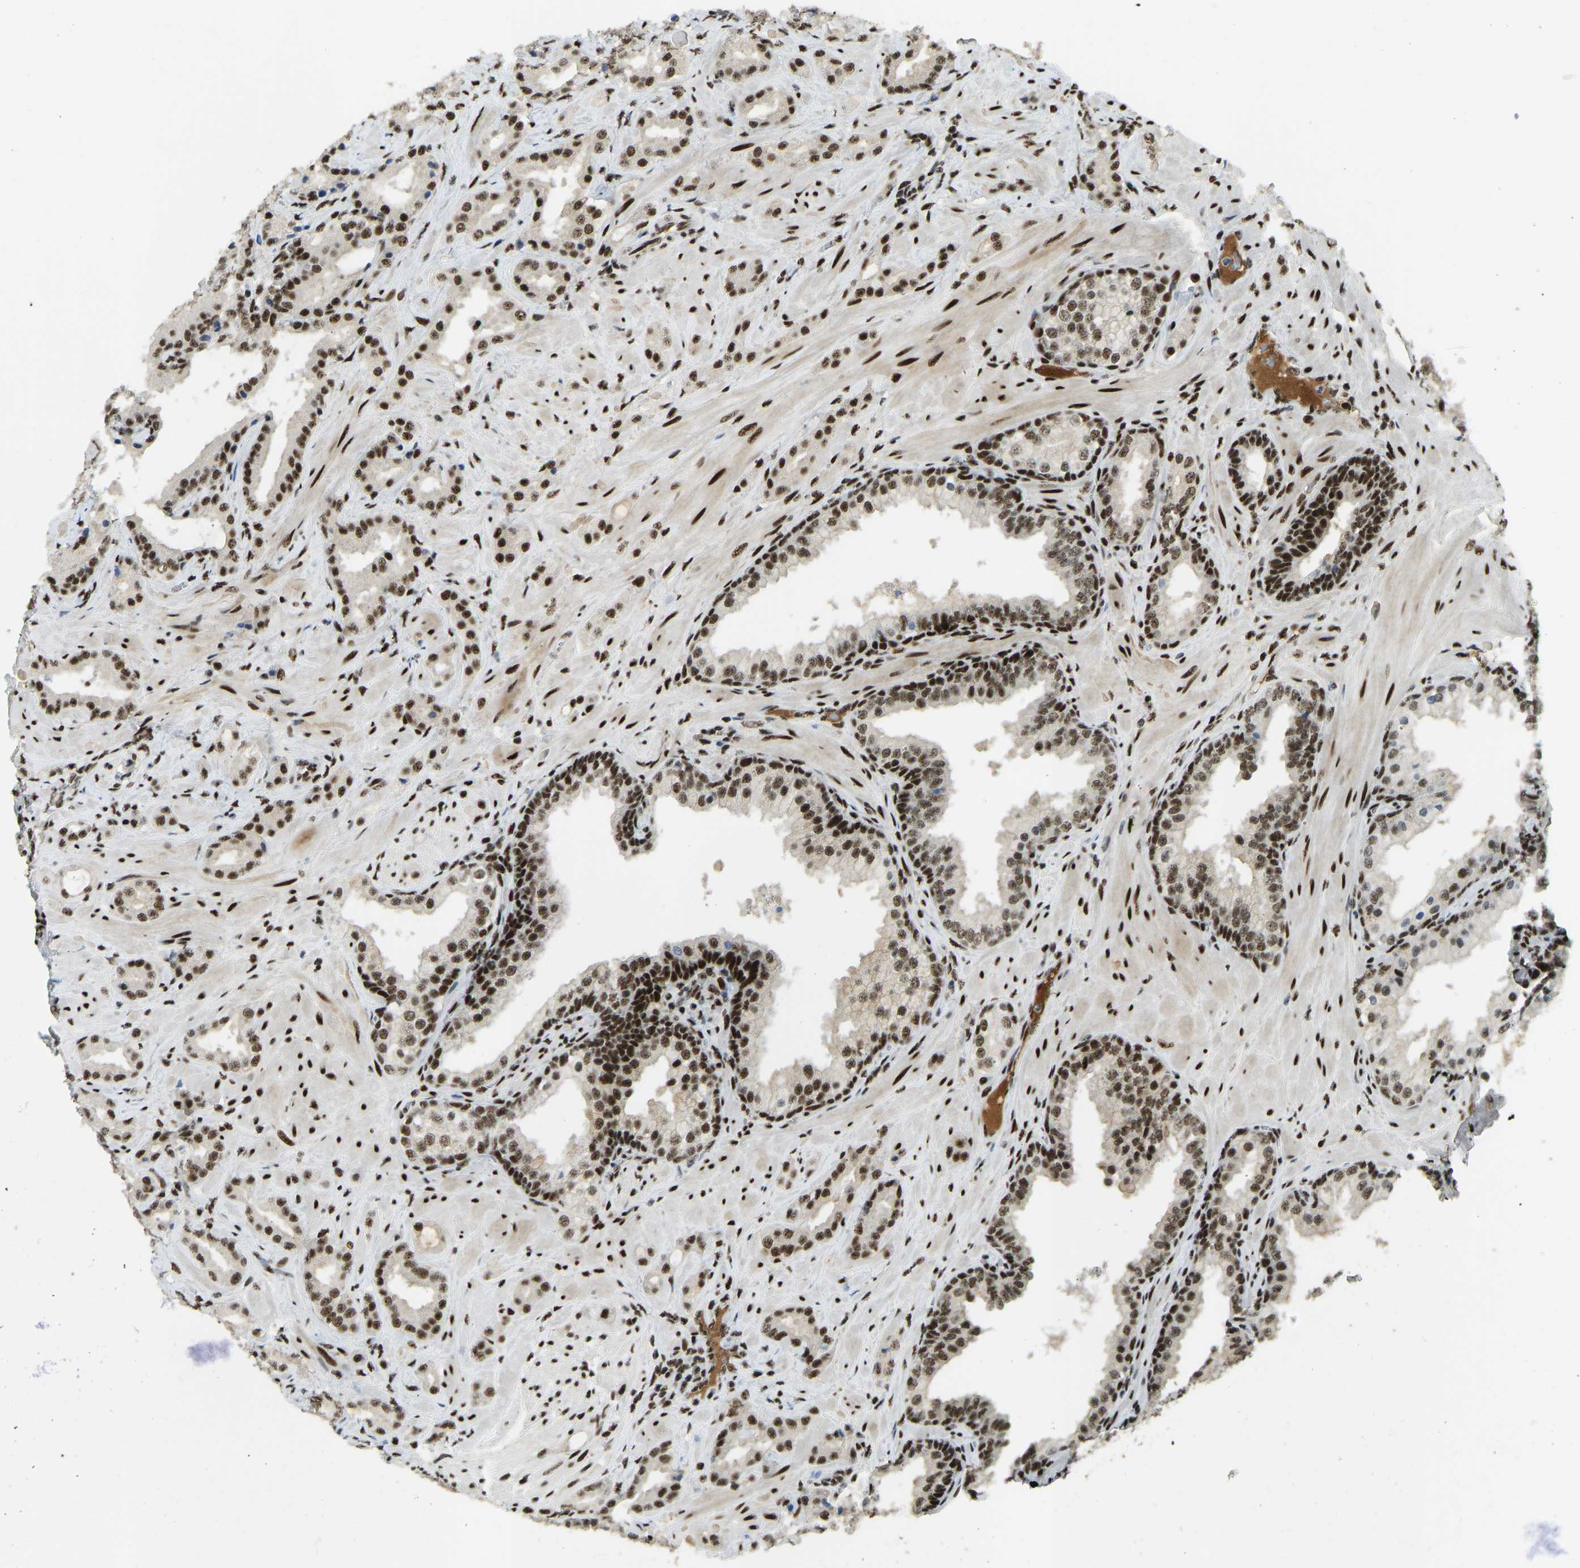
{"staining": {"intensity": "strong", "quantity": ">75%", "location": "nuclear"}, "tissue": "prostate cancer", "cell_type": "Tumor cells", "image_type": "cancer", "snomed": [{"axis": "morphology", "description": "Adenocarcinoma, High grade"}, {"axis": "topography", "description": "Prostate"}], "caption": "Prostate cancer was stained to show a protein in brown. There is high levels of strong nuclear staining in about >75% of tumor cells. (Stains: DAB in brown, nuclei in blue, Microscopy: brightfield microscopy at high magnification).", "gene": "FOXK1", "patient": {"sex": "male", "age": 64}}